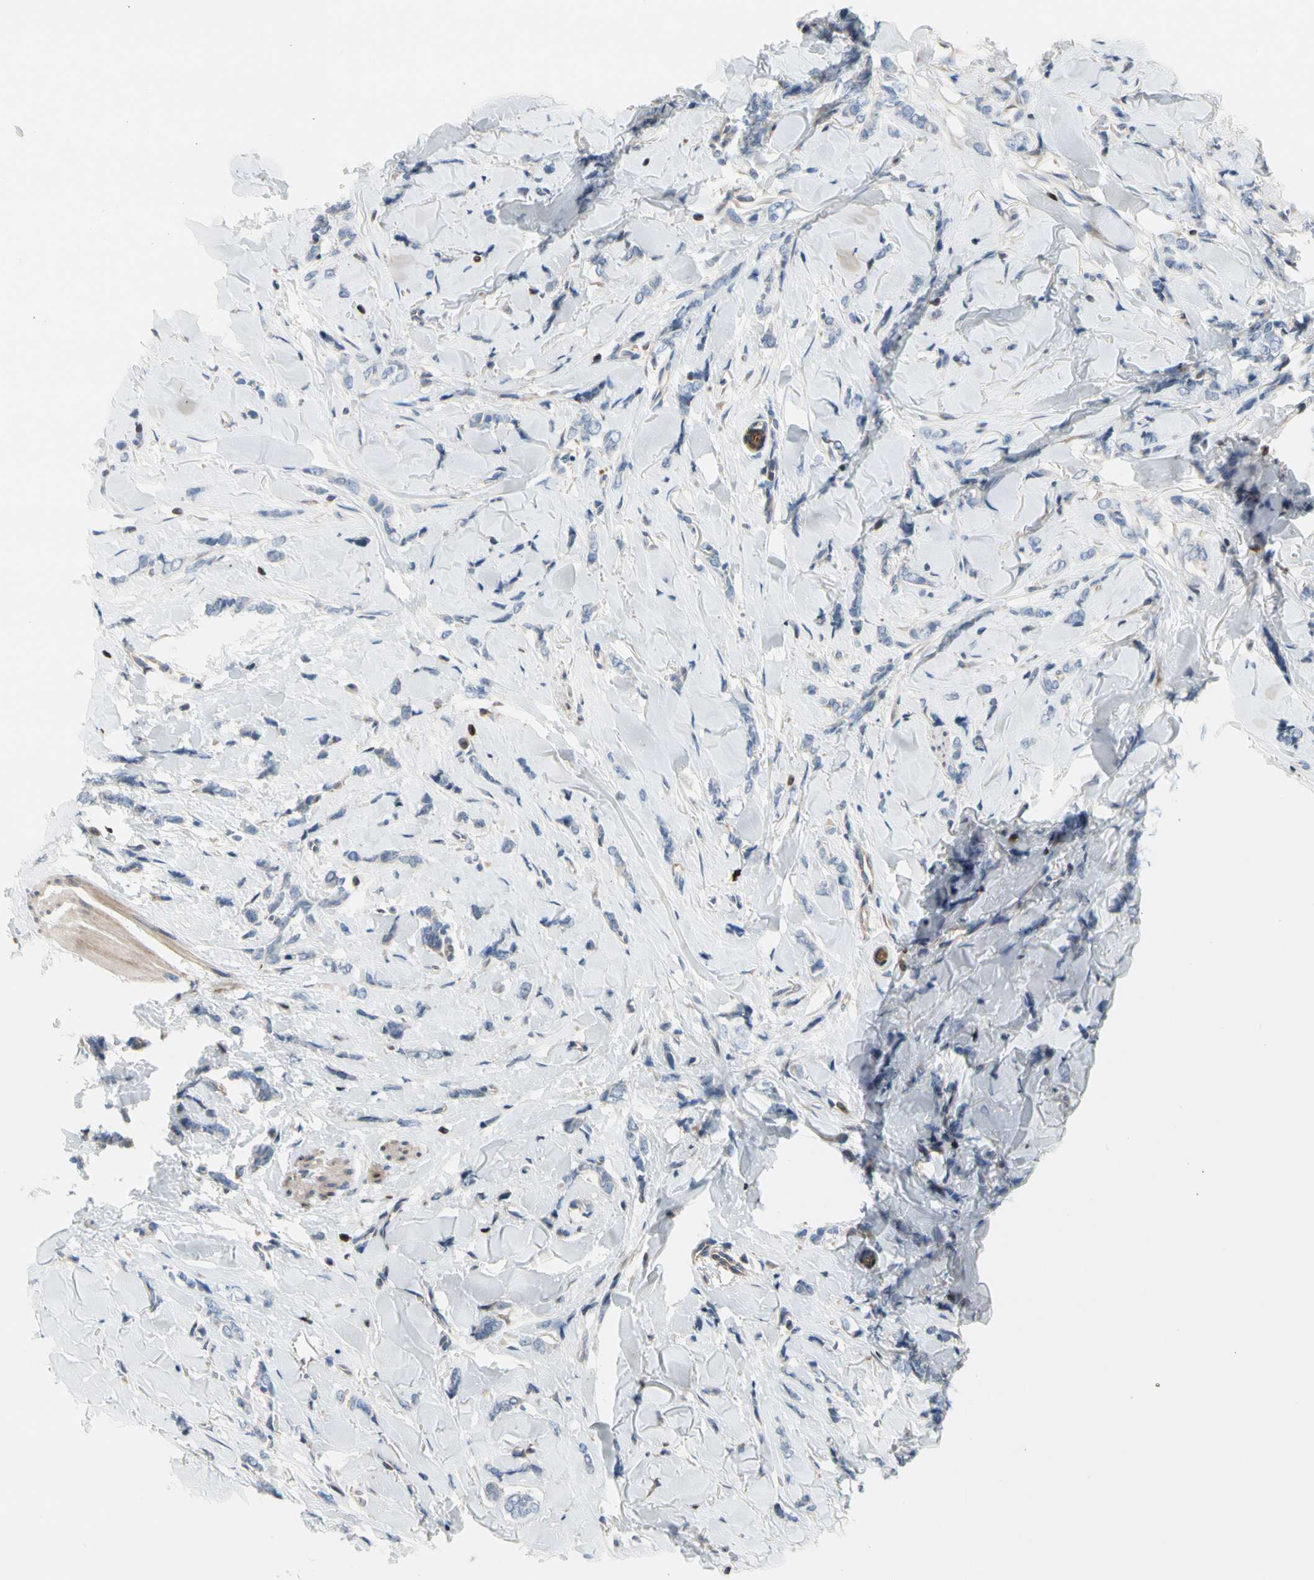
{"staining": {"intensity": "negative", "quantity": "none", "location": "none"}, "tissue": "breast cancer", "cell_type": "Tumor cells", "image_type": "cancer", "snomed": [{"axis": "morphology", "description": "Lobular carcinoma"}, {"axis": "topography", "description": "Skin"}, {"axis": "topography", "description": "Breast"}], "caption": "Immunohistochemistry (IHC) micrograph of neoplastic tissue: human breast cancer stained with DAB reveals no significant protein expression in tumor cells.", "gene": "MAP3K3", "patient": {"sex": "female", "age": 46}}